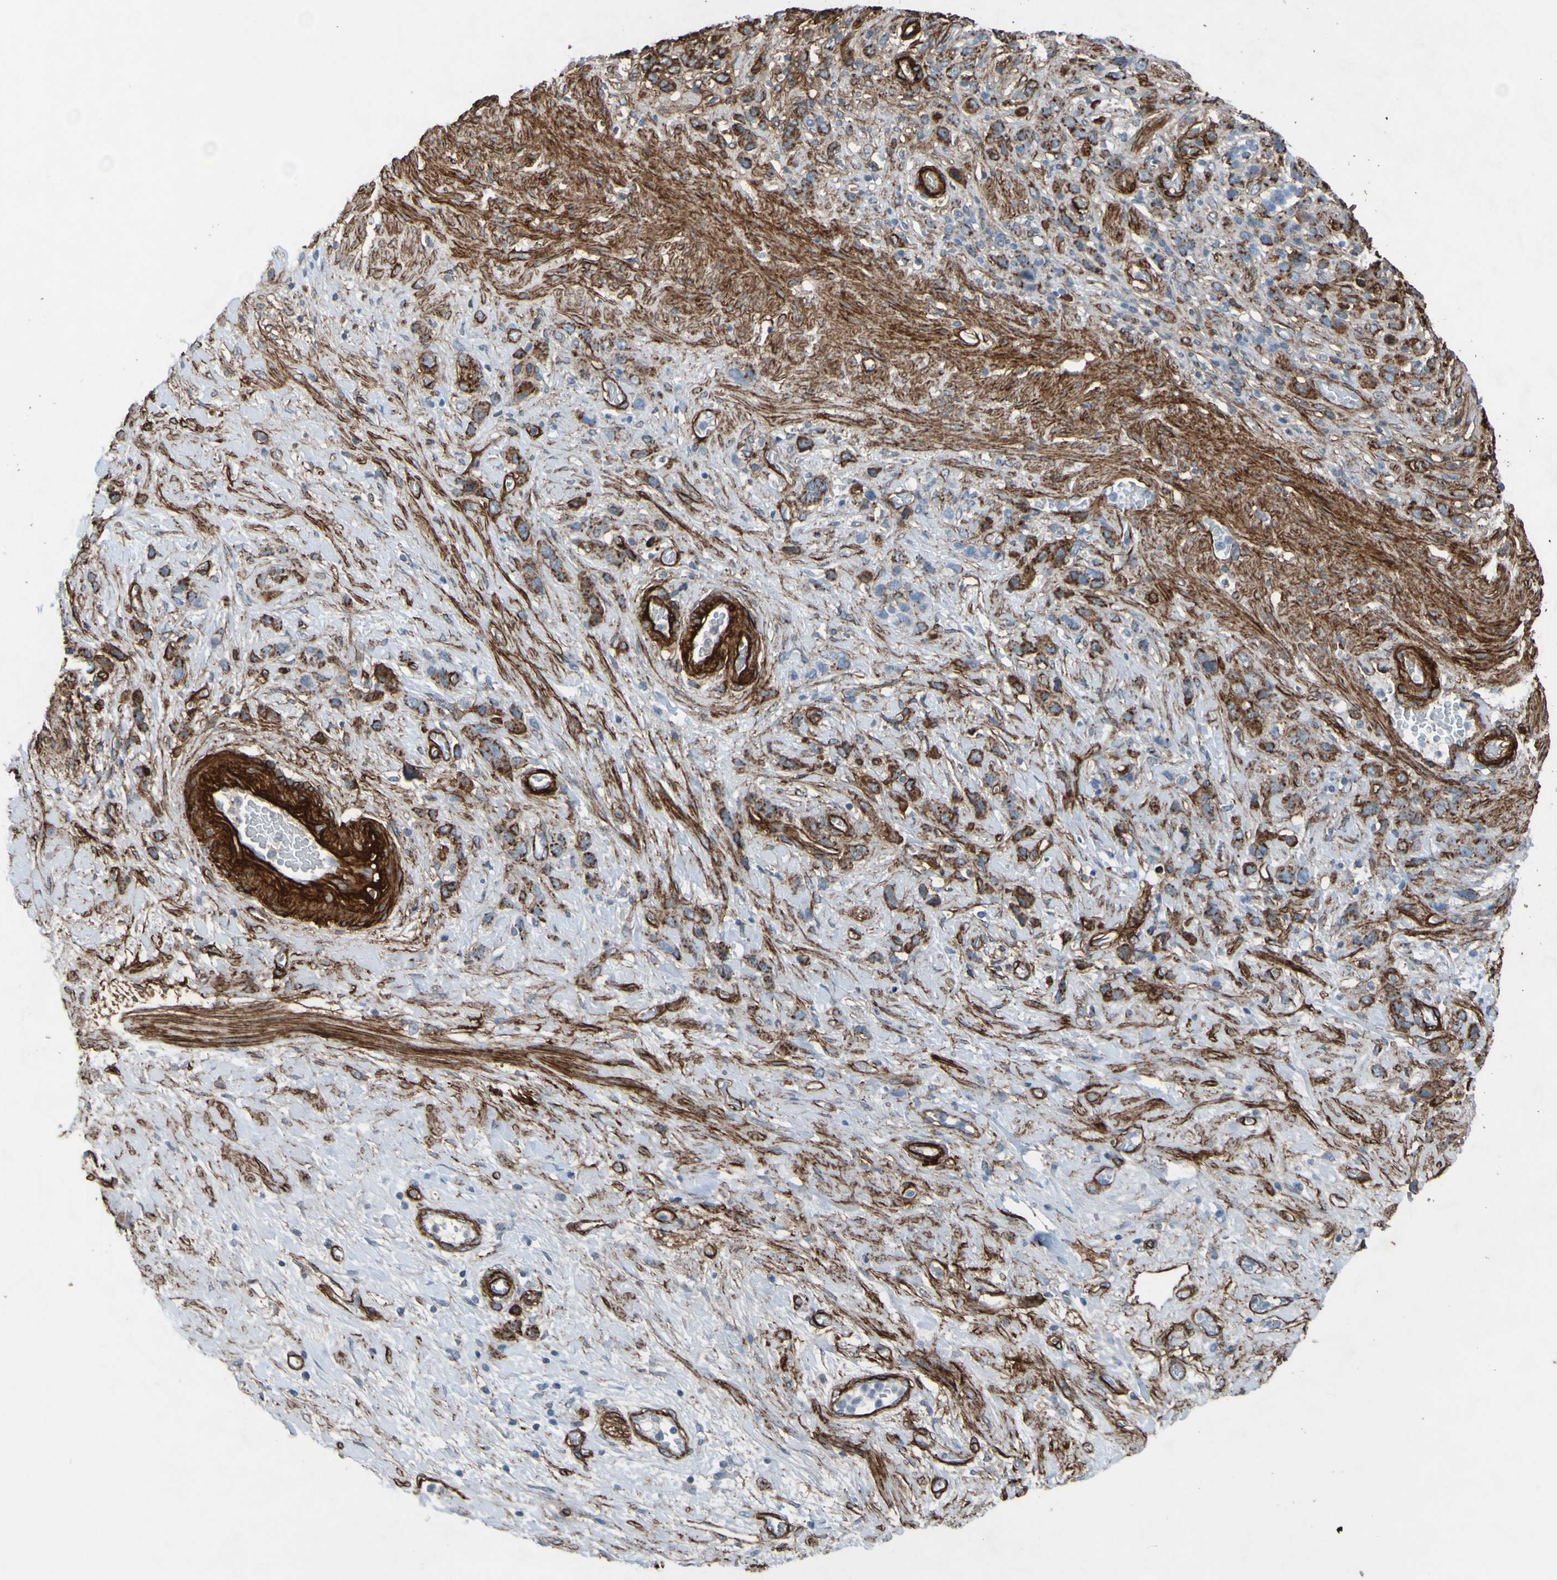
{"staining": {"intensity": "strong", "quantity": "25%-75%", "location": "cytoplasmic/membranous"}, "tissue": "stomach cancer", "cell_type": "Tumor cells", "image_type": "cancer", "snomed": [{"axis": "morphology", "description": "Adenocarcinoma, NOS"}, {"axis": "morphology", "description": "Adenocarcinoma, High grade"}, {"axis": "topography", "description": "Stomach, upper"}, {"axis": "topography", "description": "Stomach, lower"}], "caption": "Immunohistochemical staining of stomach cancer (adenocarcinoma) demonstrates high levels of strong cytoplasmic/membranous expression in approximately 25%-75% of tumor cells. (Brightfield microscopy of DAB IHC at high magnification).", "gene": "COL4A2", "patient": {"sex": "female", "age": 65}}